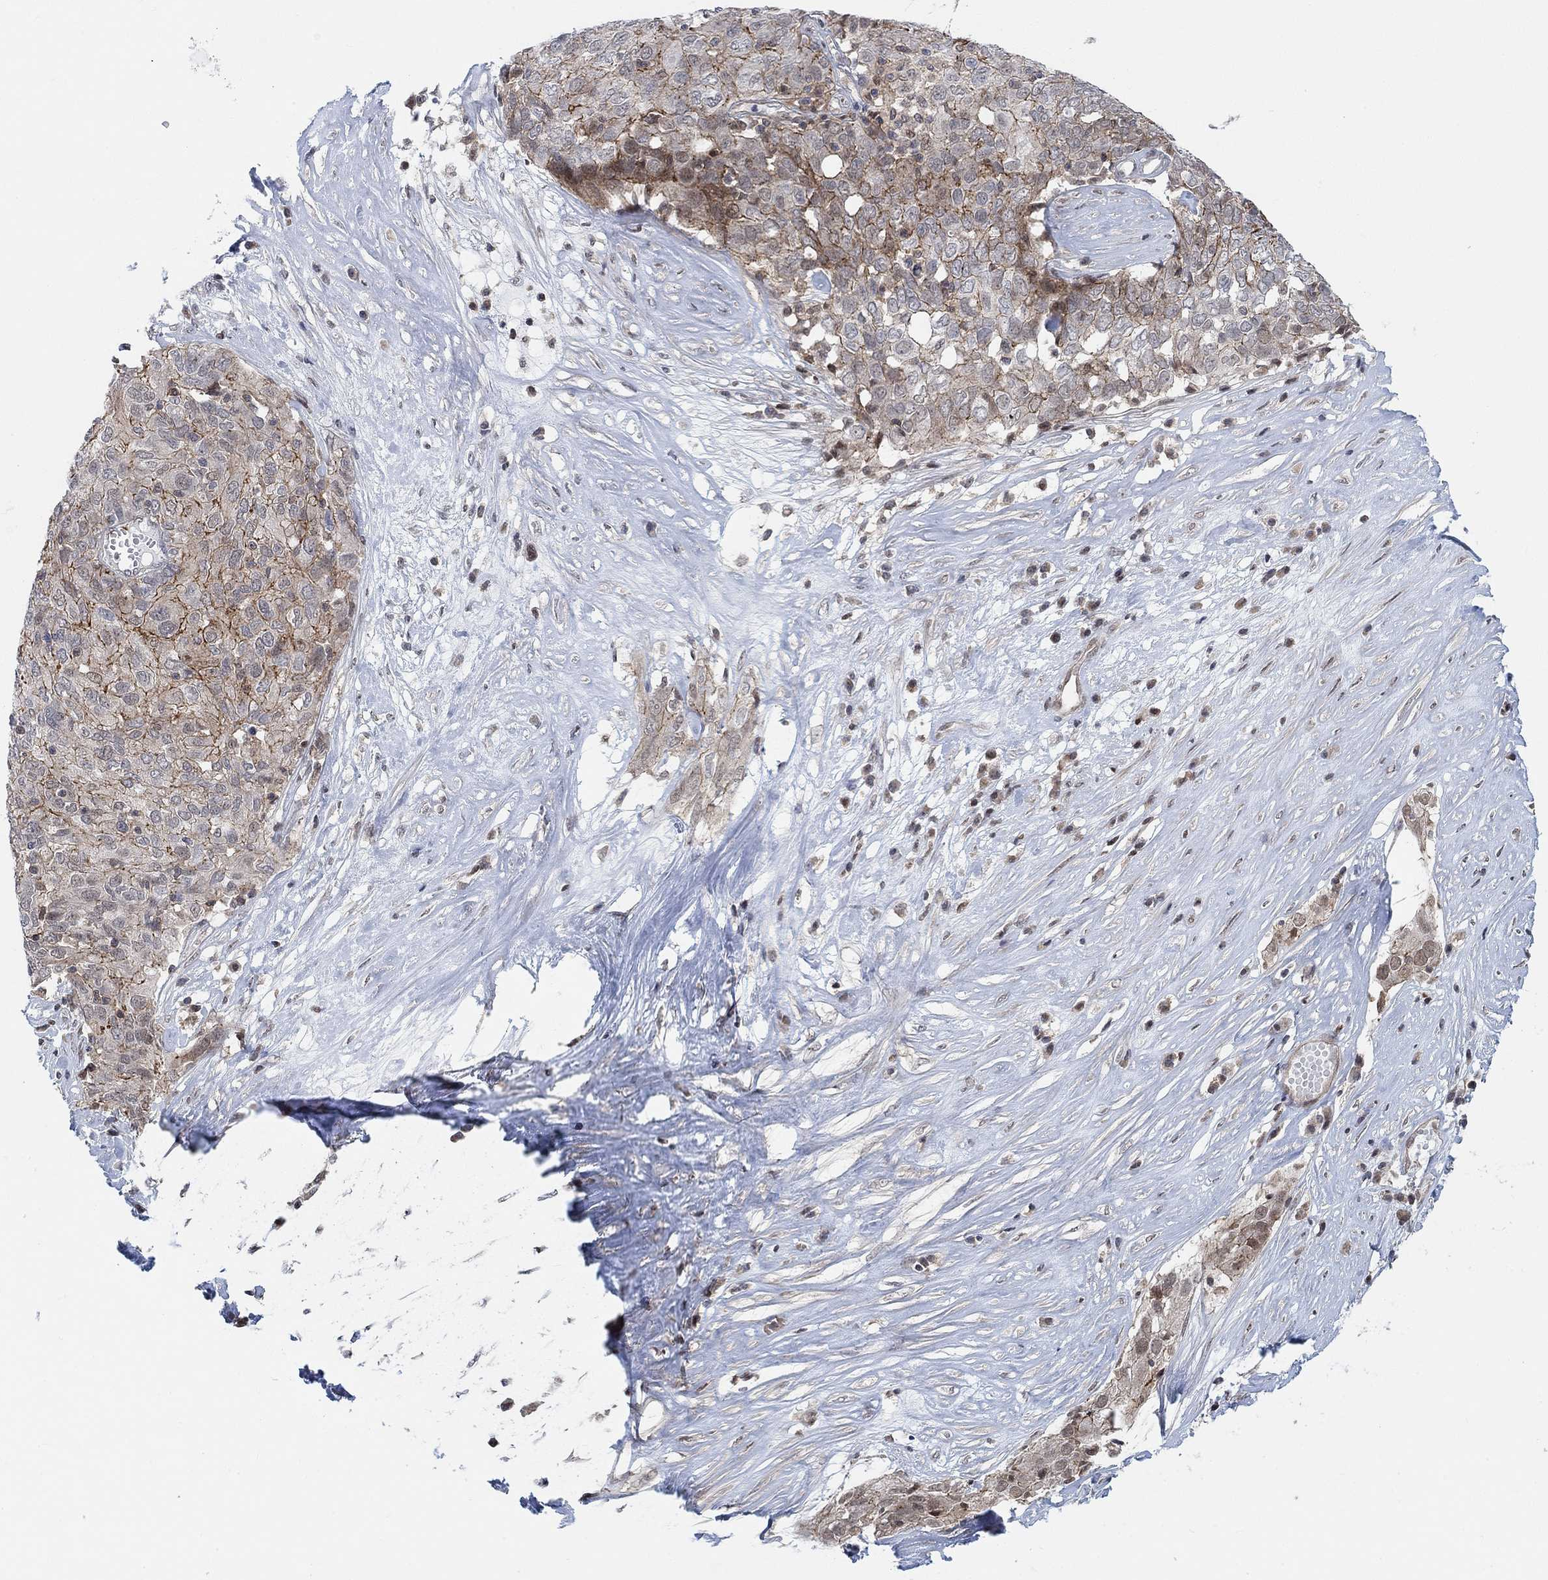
{"staining": {"intensity": "strong", "quantity": "25%-75%", "location": "cytoplasmic/membranous"}, "tissue": "ovarian cancer", "cell_type": "Tumor cells", "image_type": "cancer", "snomed": [{"axis": "morphology", "description": "Carcinoma, endometroid"}, {"axis": "topography", "description": "Ovary"}], "caption": "Immunohistochemical staining of ovarian cancer displays high levels of strong cytoplasmic/membranous protein expression in approximately 25%-75% of tumor cells. (Brightfield microscopy of DAB IHC at high magnification).", "gene": "PWWP2B", "patient": {"sex": "female", "age": 50}}